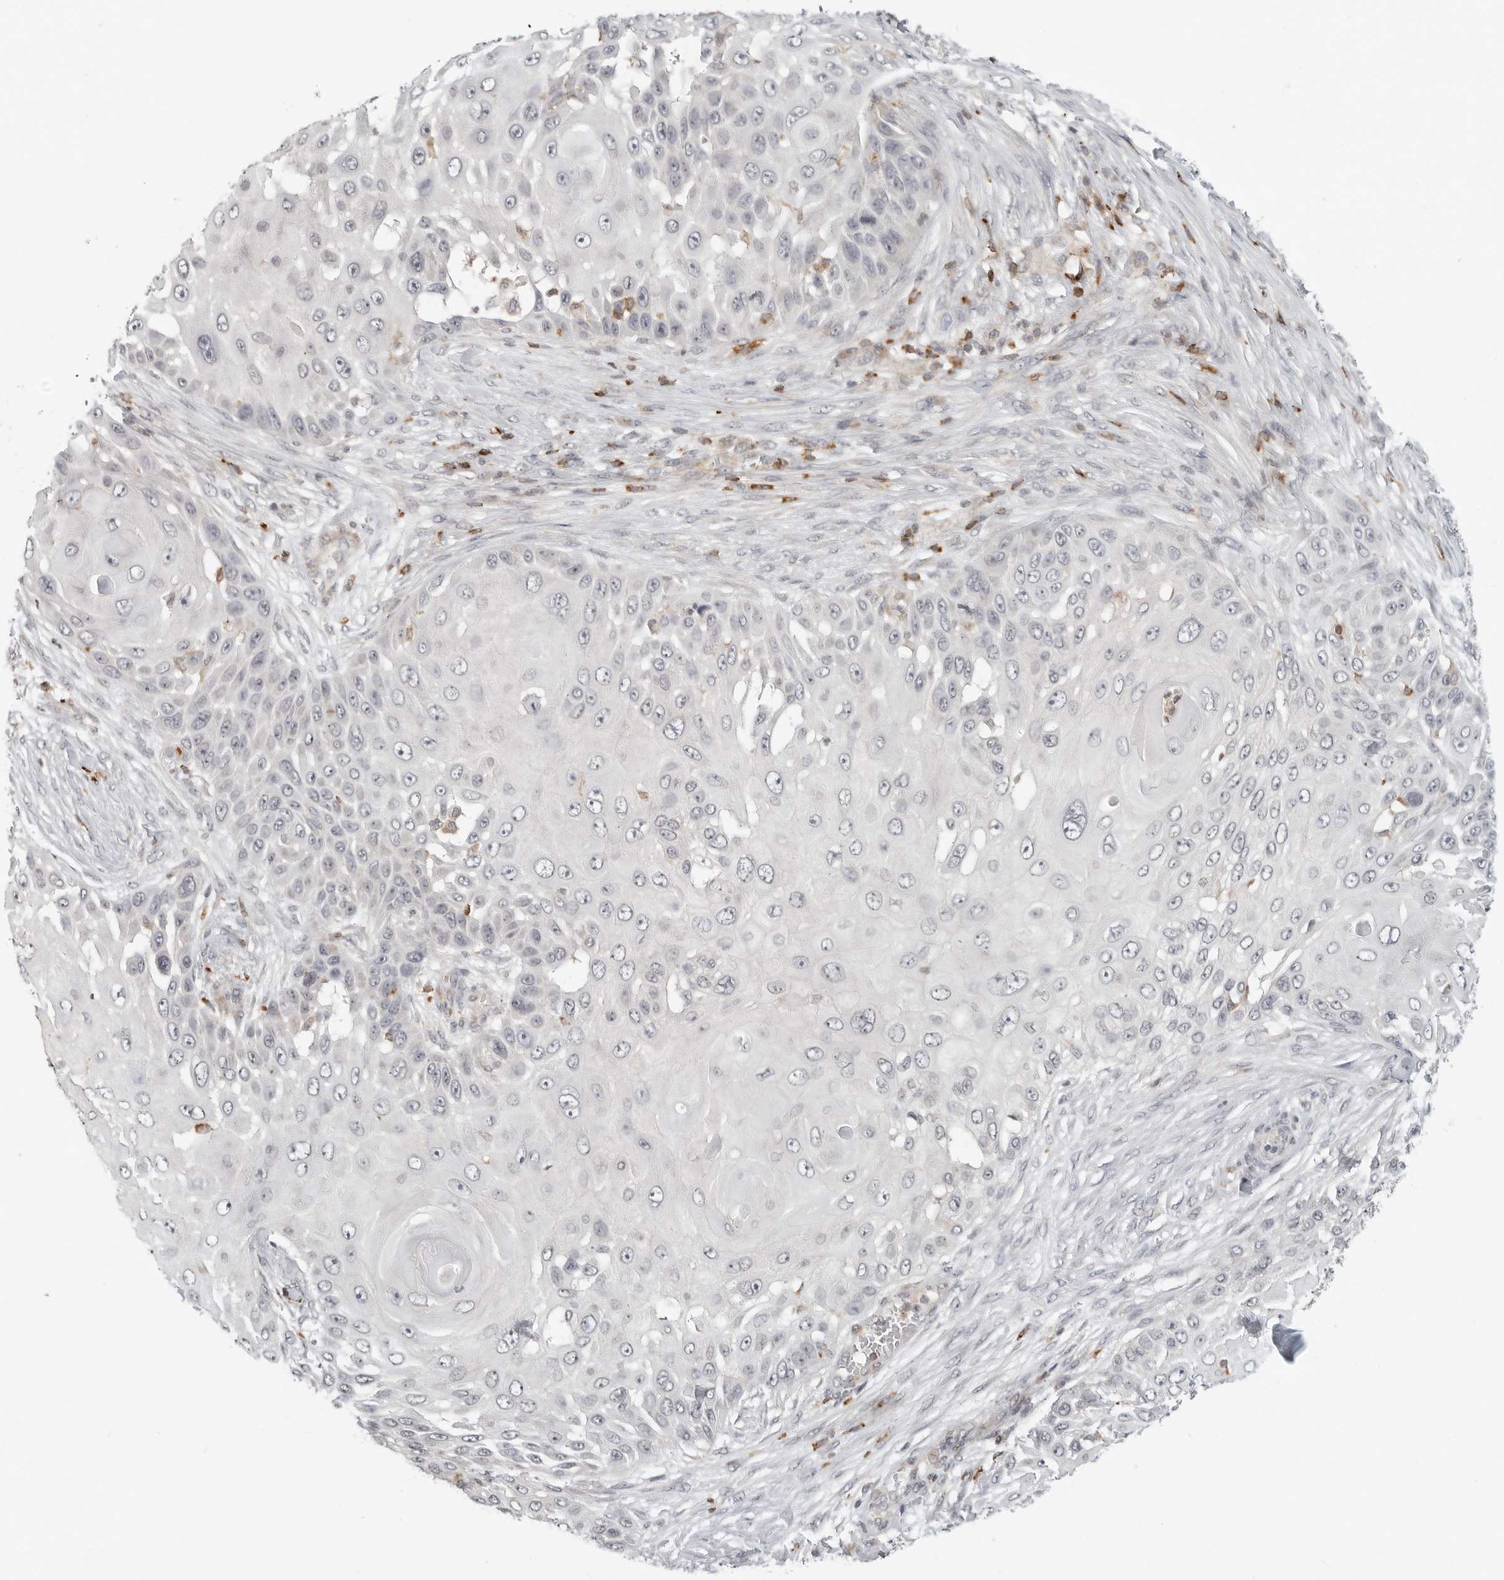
{"staining": {"intensity": "negative", "quantity": "none", "location": "none"}, "tissue": "skin cancer", "cell_type": "Tumor cells", "image_type": "cancer", "snomed": [{"axis": "morphology", "description": "Squamous cell carcinoma, NOS"}, {"axis": "topography", "description": "Skin"}], "caption": "This is an IHC image of human skin cancer. There is no staining in tumor cells.", "gene": "SH3KBP1", "patient": {"sex": "female", "age": 44}}